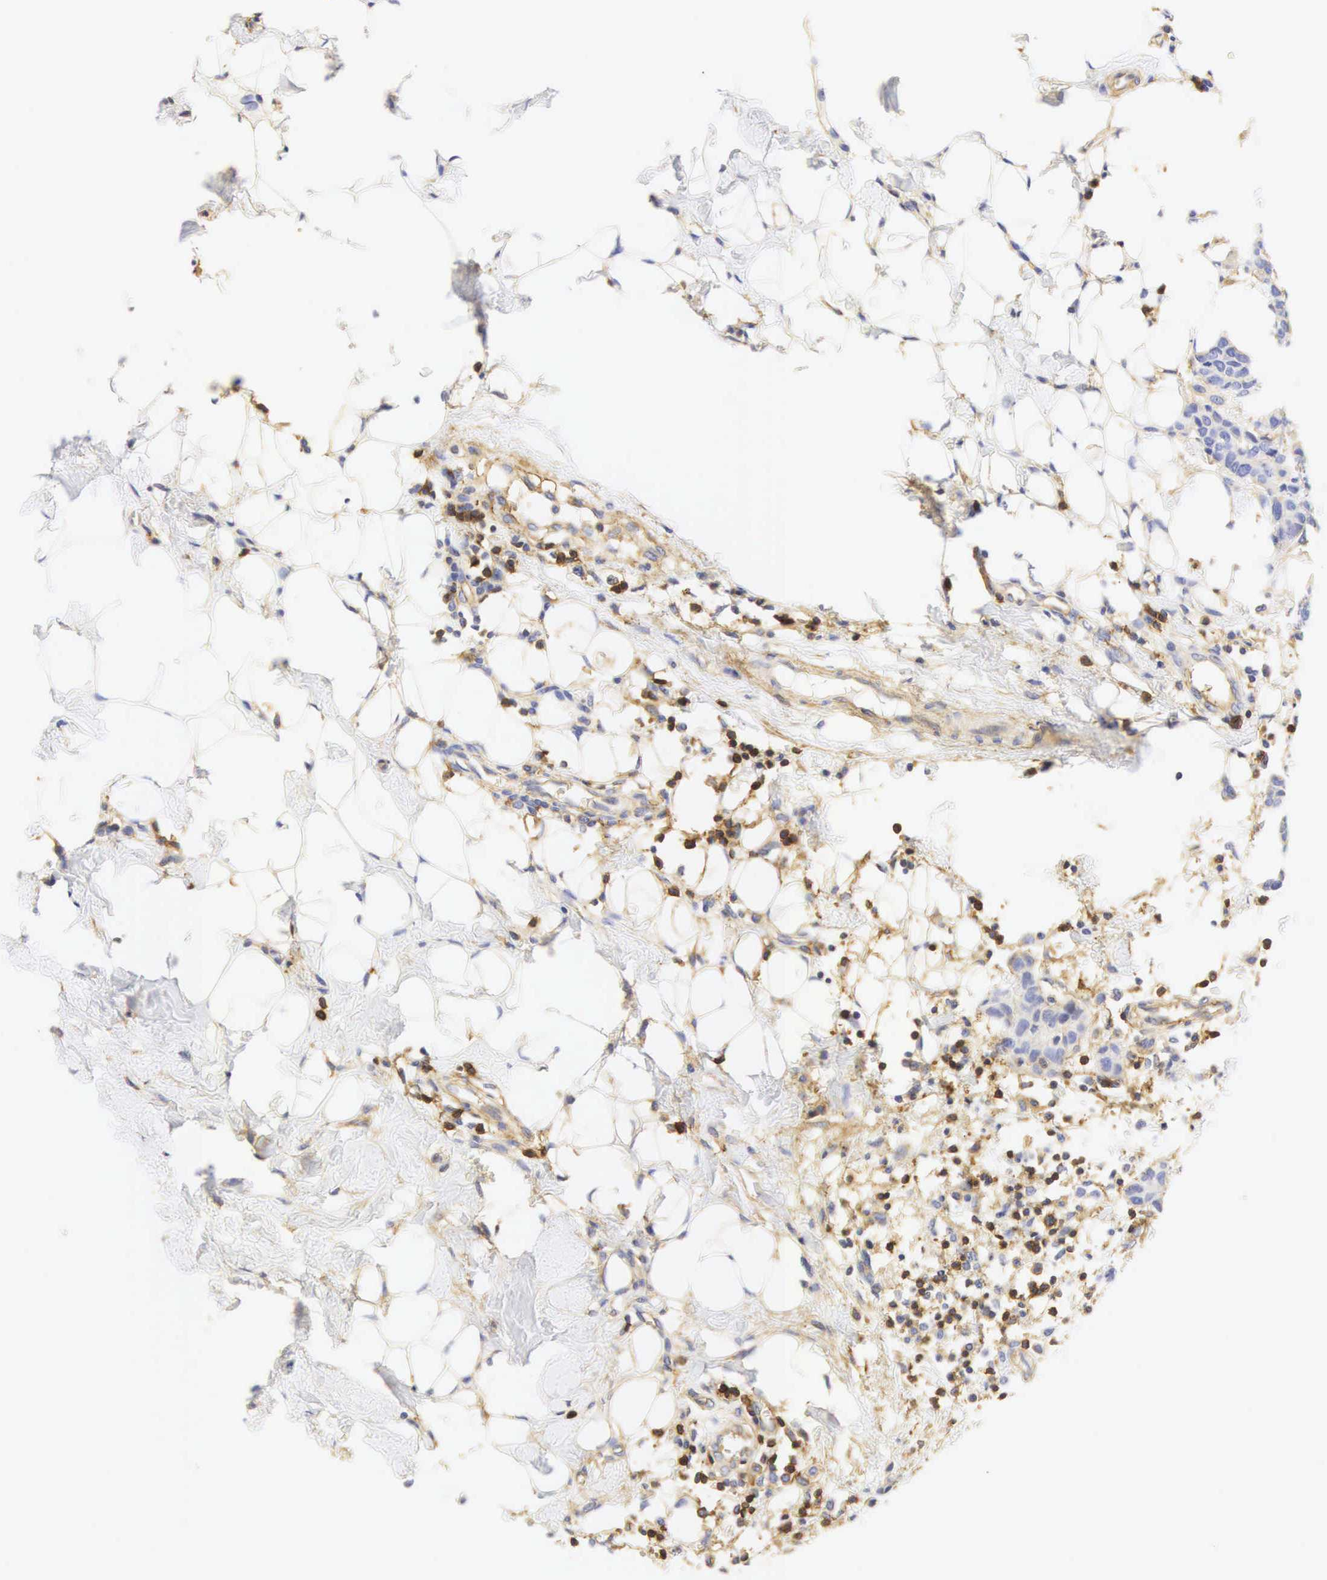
{"staining": {"intensity": "negative", "quantity": "none", "location": "none"}, "tissue": "breast cancer", "cell_type": "Tumor cells", "image_type": "cancer", "snomed": [{"axis": "morphology", "description": "Duct carcinoma"}, {"axis": "topography", "description": "Breast"}], "caption": "Breast cancer (intraductal carcinoma) stained for a protein using IHC exhibits no positivity tumor cells.", "gene": "CD99", "patient": {"sex": "female", "age": 39}}